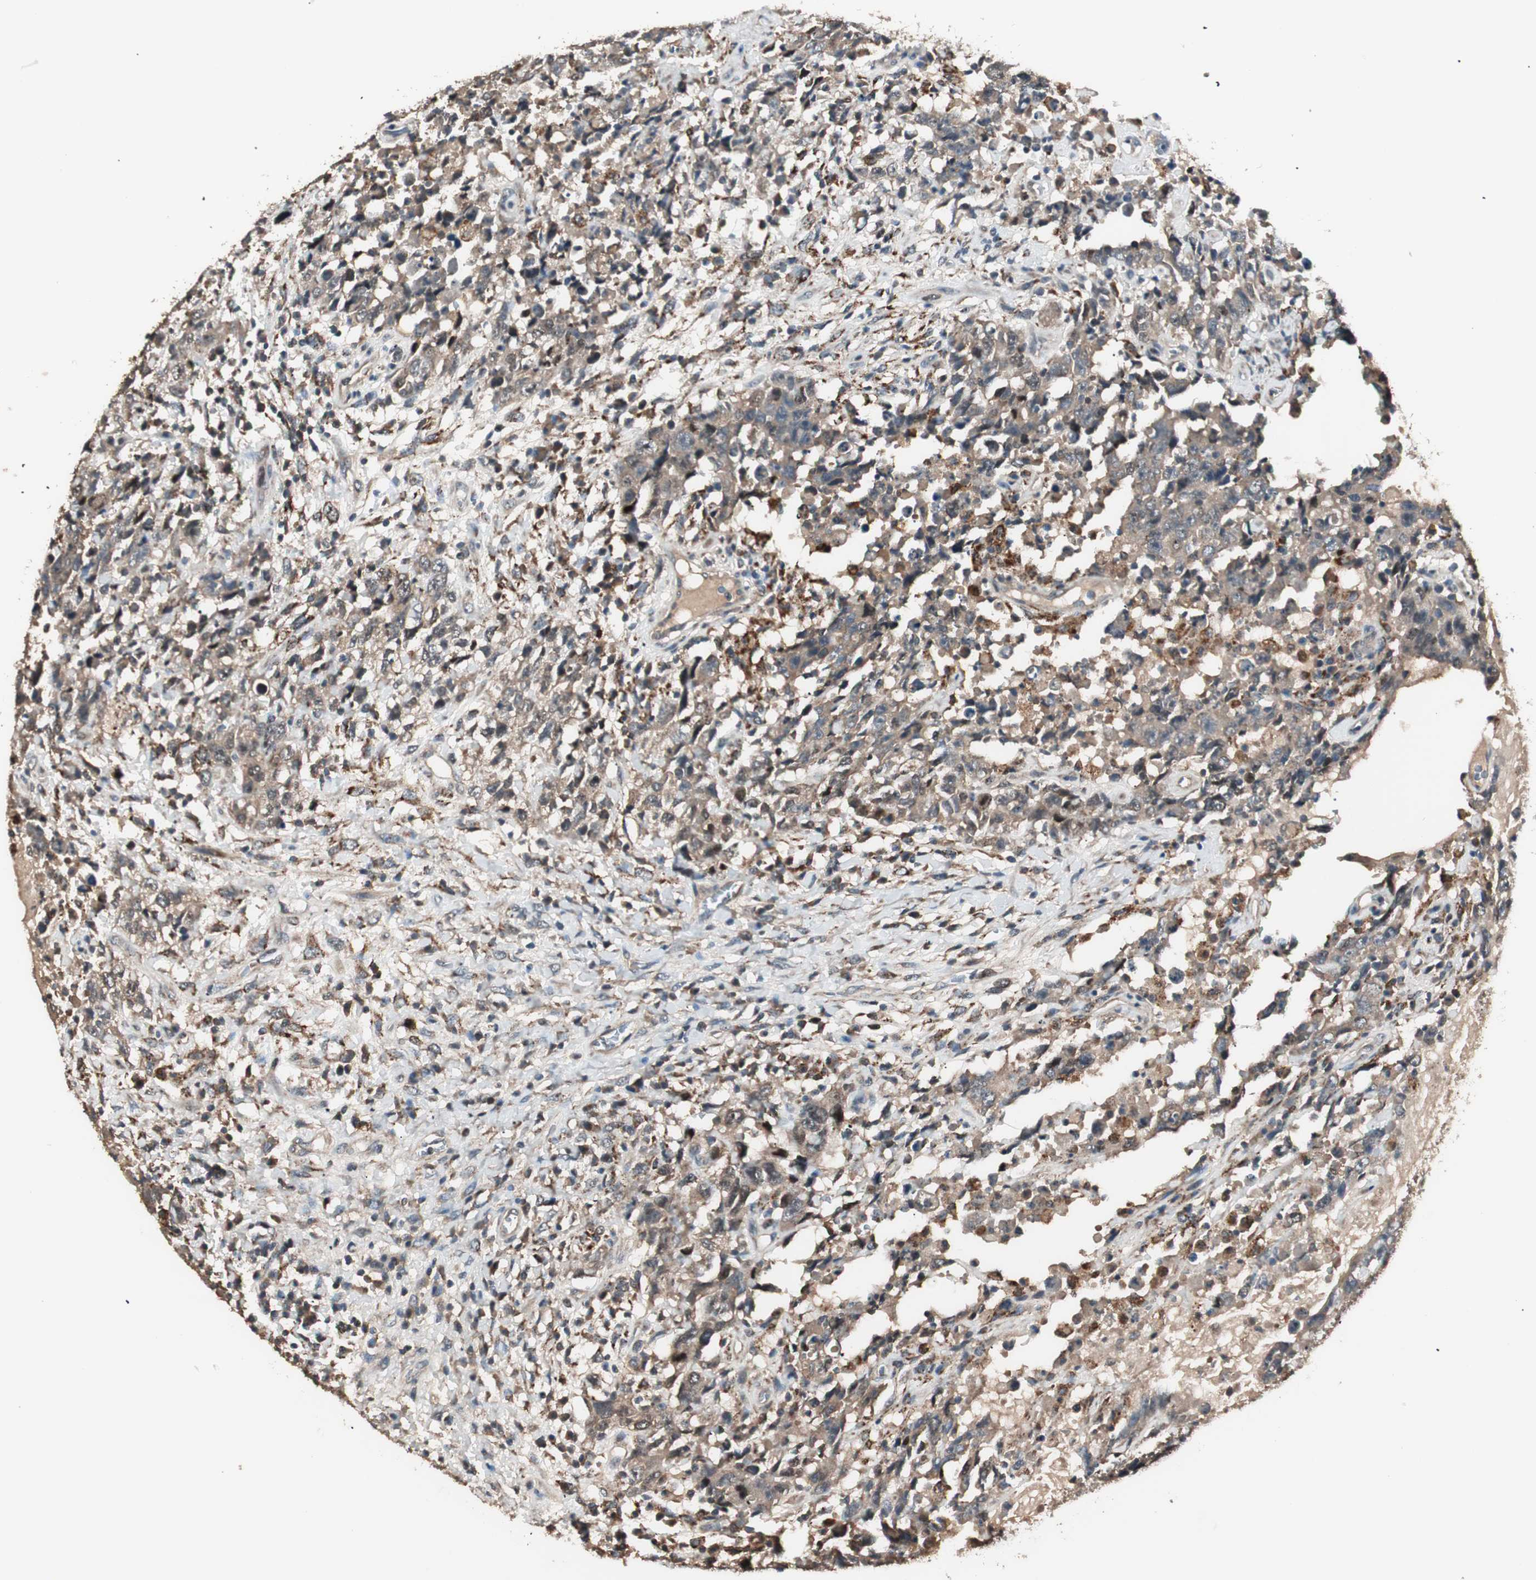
{"staining": {"intensity": "weak", "quantity": ">75%", "location": "cytoplasmic/membranous"}, "tissue": "testis cancer", "cell_type": "Tumor cells", "image_type": "cancer", "snomed": [{"axis": "morphology", "description": "Carcinoma, Embryonal, NOS"}, {"axis": "topography", "description": "Testis"}], "caption": "Protein staining of testis cancer tissue demonstrates weak cytoplasmic/membranous expression in approximately >75% of tumor cells.", "gene": "NFRKB", "patient": {"sex": "male", "age": 26}}